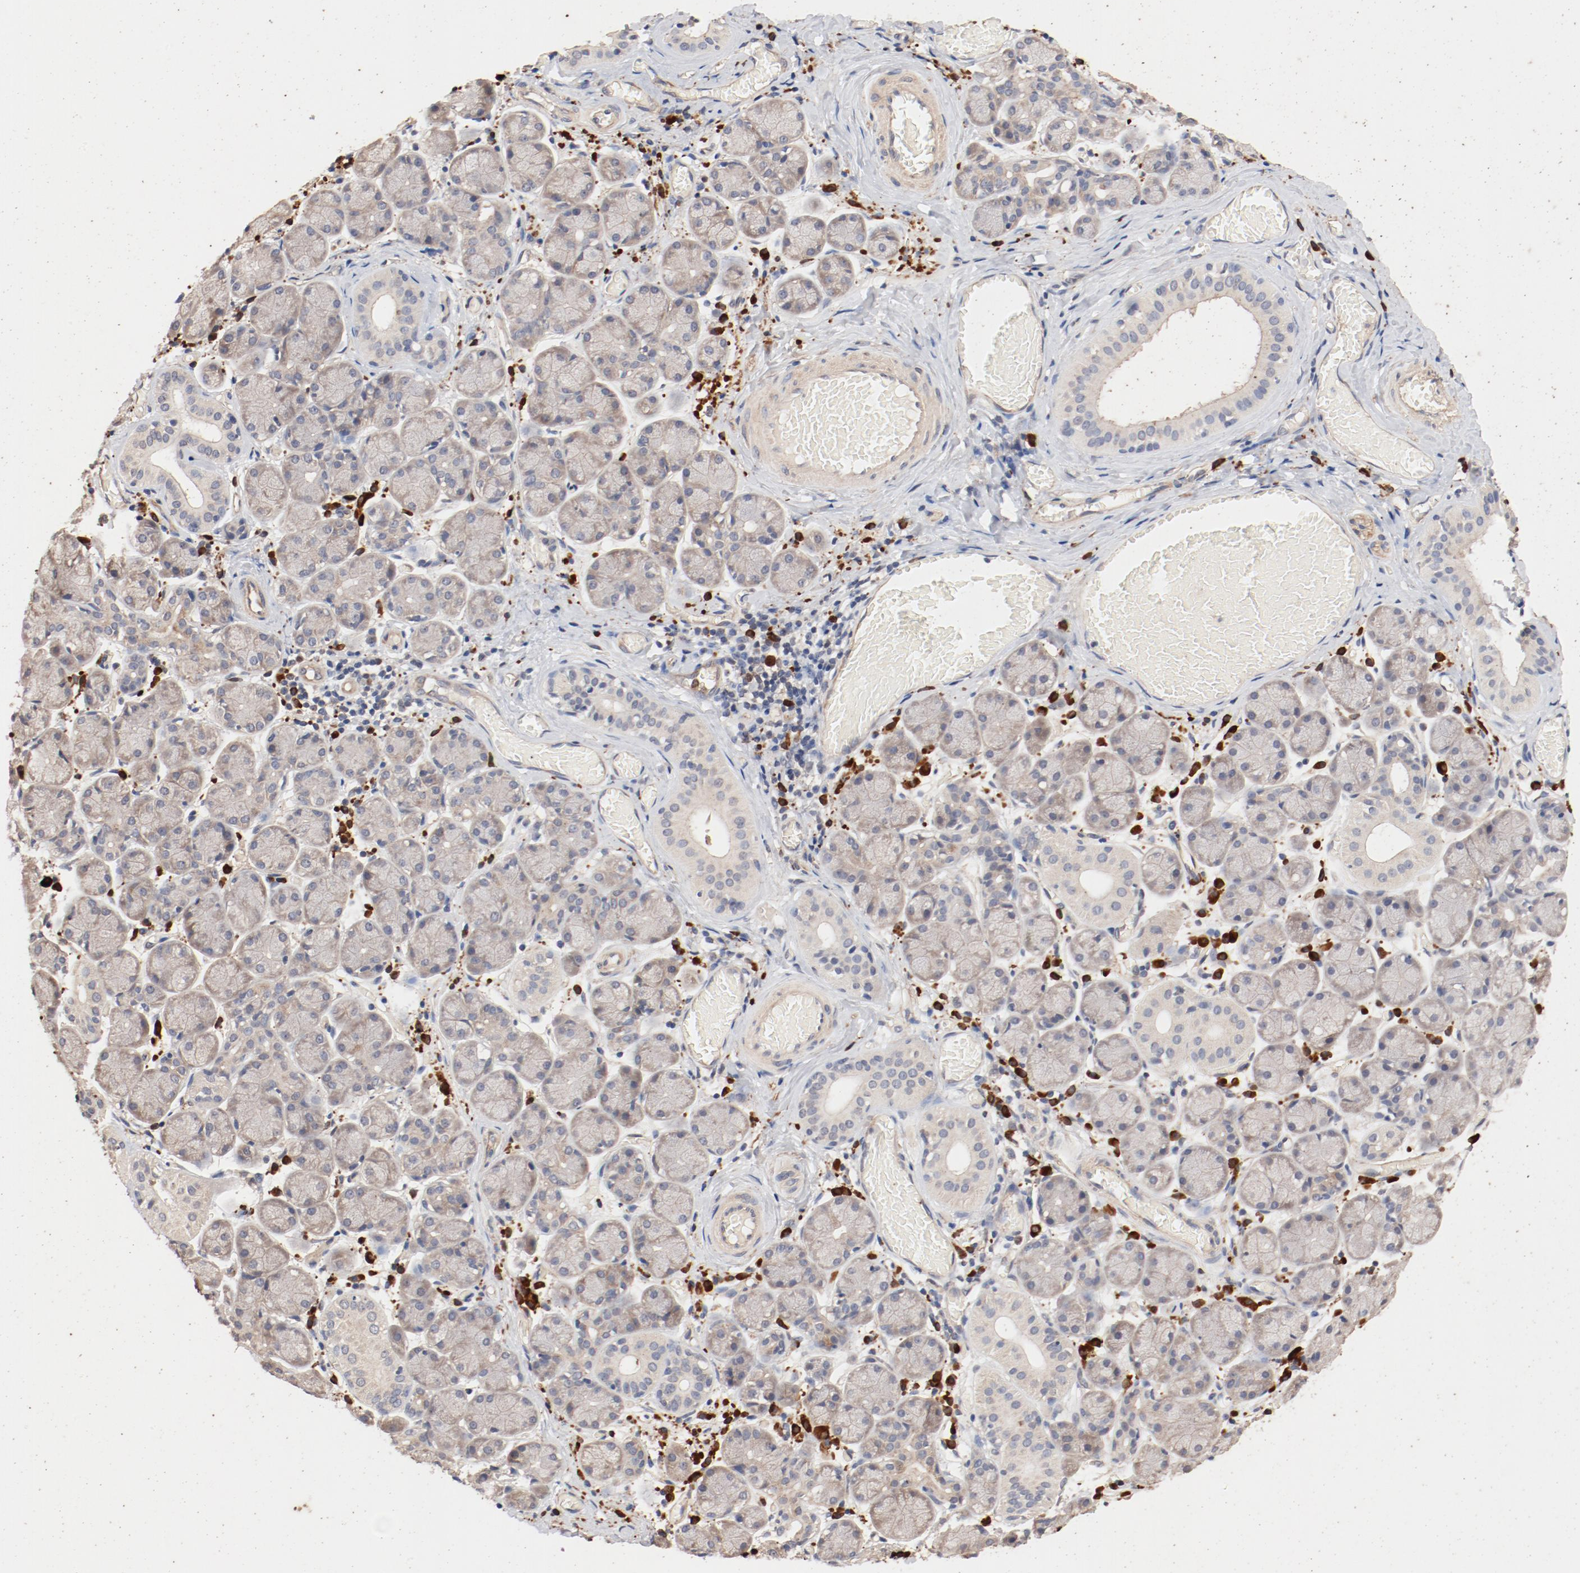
{"staining": {"intensity": "weak", "quantity": "<25%", "location": "cytoplasmic/membranous"}, "tissue": "salivary gland", "cell_type": "Glandular cells", "image_type": "normal", "snomed": [{"axis": "morphology", "description": "Normal tissue, NOS"}, {"axis": "topography", "description": "Salivary gland"}], "caption": "Immunohistochemical staining of normal salivary gland reveals no significant staining in glandular cells. (DAB immunohistochemistry (IHC) with hematoxylin counter stain).", "gene": "UBE2J1", "patient": {"sex": "female", "age": 24}}